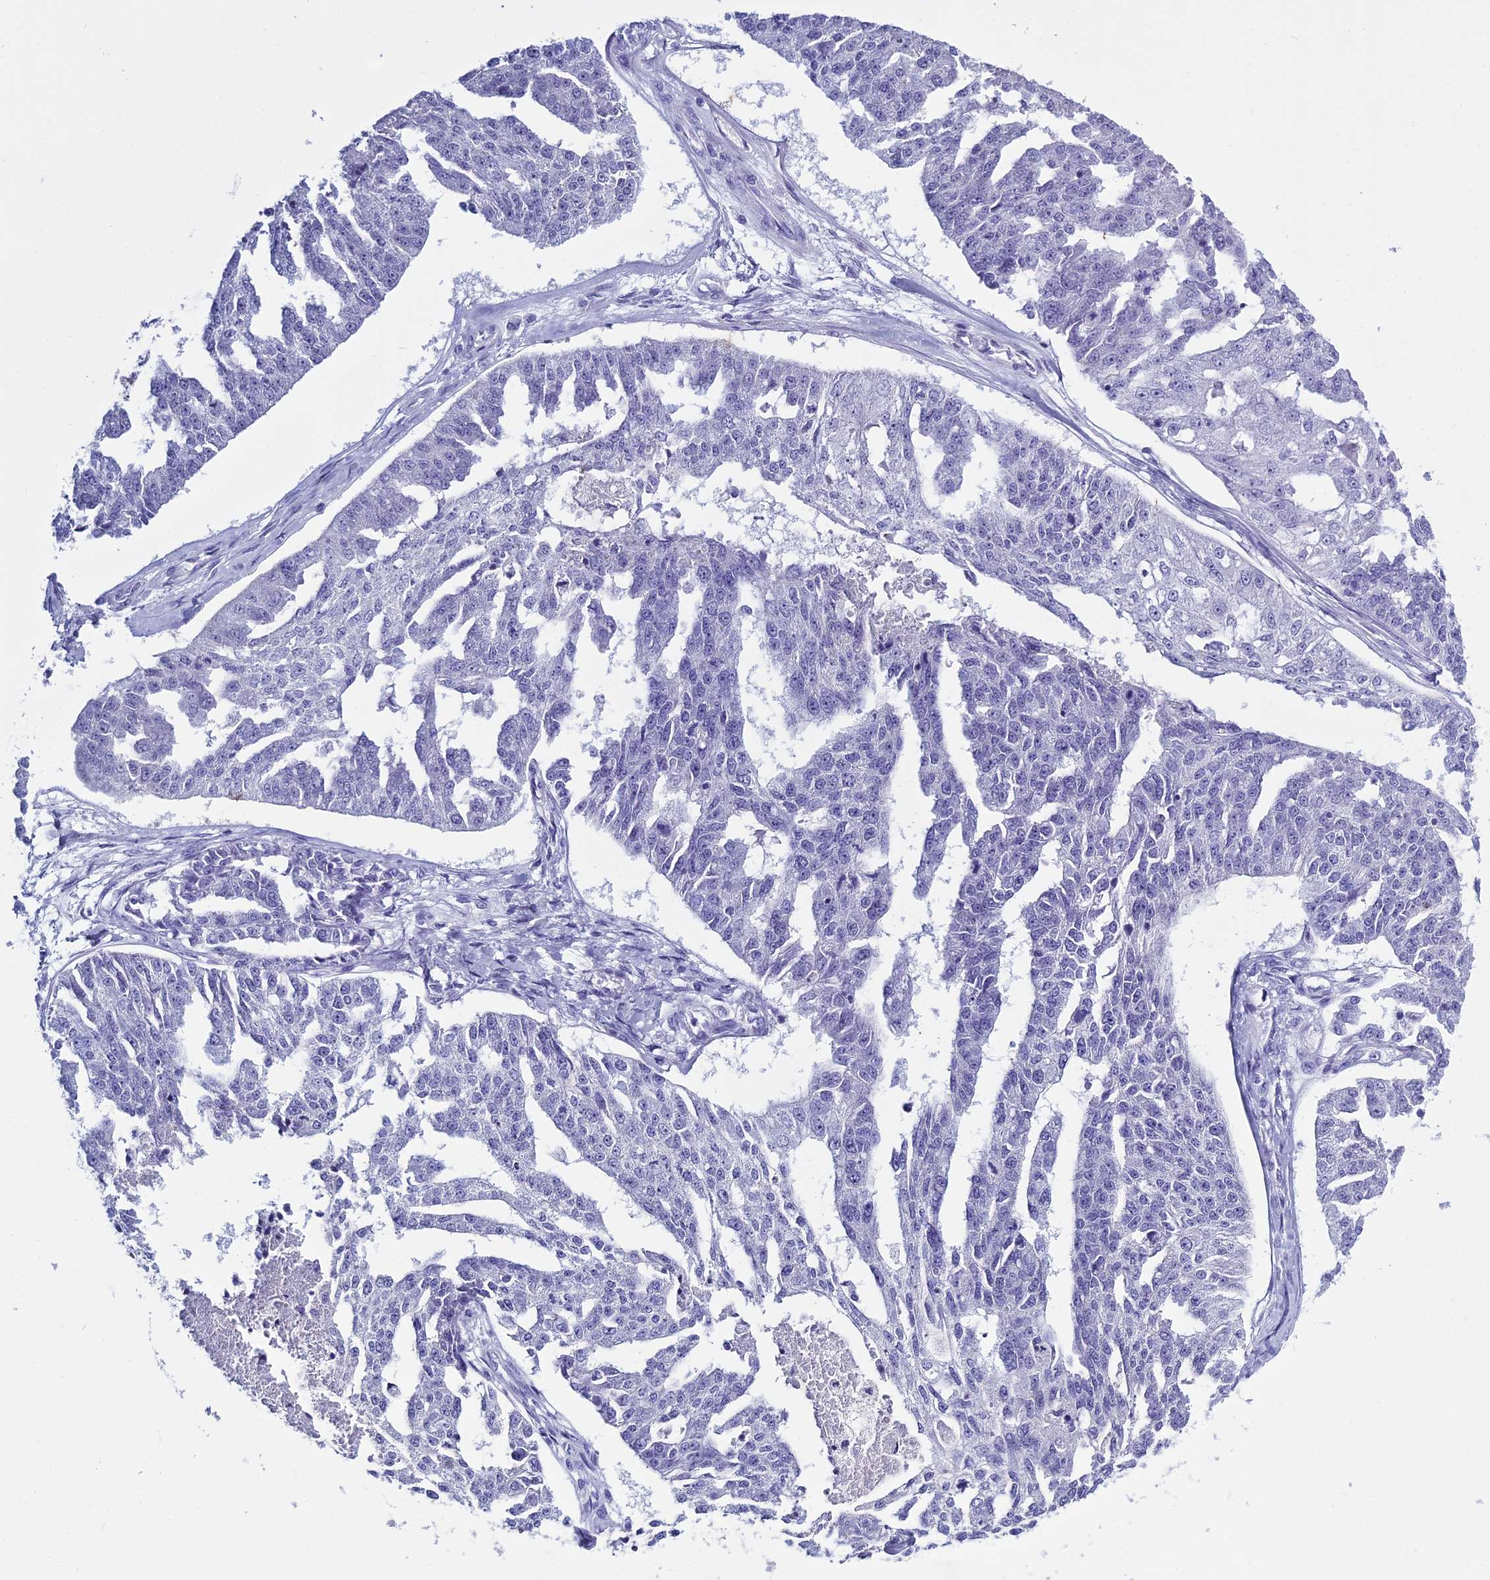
{"staining": {"intensity": "negative", "quantity": "none", "location": "none"}, "tissue": "ovarian cancer", "cell_type": "Tumor cells", "image_type": "cancer", "snomed": [{"axis": "morphology", "description": "Cystadenocarcinoma, serous, NOS"}, {"axis": "topography", "description": "Ovary"}], "caption": "The histopathology image demonstrates no significant positivity in tumor cells of ovarian cancer.", "gene": "HMGB4", "patient": {"sex": "female", "age": 58}}